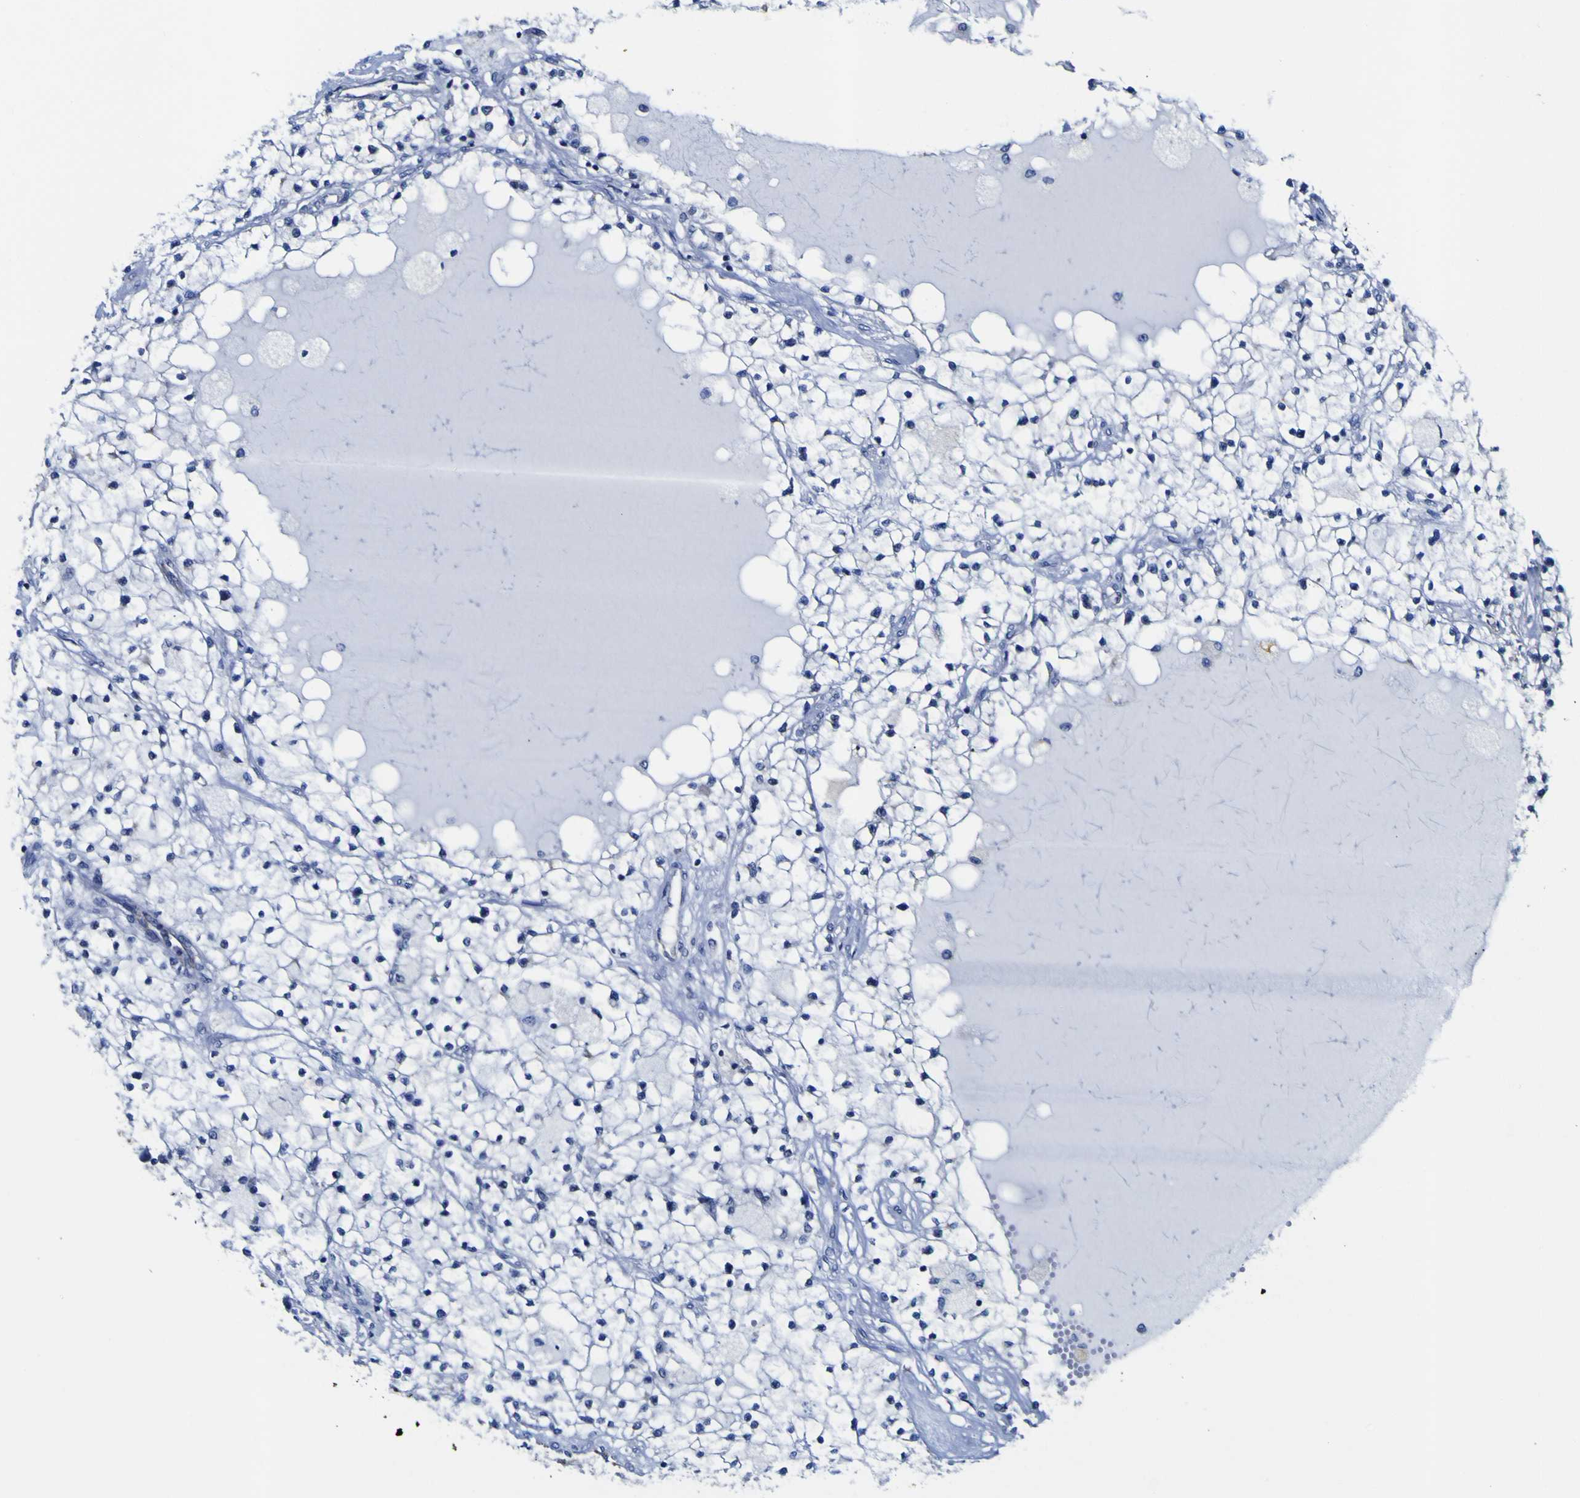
{"staining": {"intensity": "negative", "quantity": "none", "location": "none"}, "tissue": "renal cancer", "cell_type": "Tumor cells", "image_type": "cancer", "snomed": [{"axis": "morphology", "description": "Adenocarcinoma, NOS"}, {"axis": "topography", "description": "Kidney"}], "caption": "Tumor cells are negative for protein expression in human renal cancer (adenocarcinoma).", "gene": "GOLM1", "patient": {"sex": "male", "age": 68}}